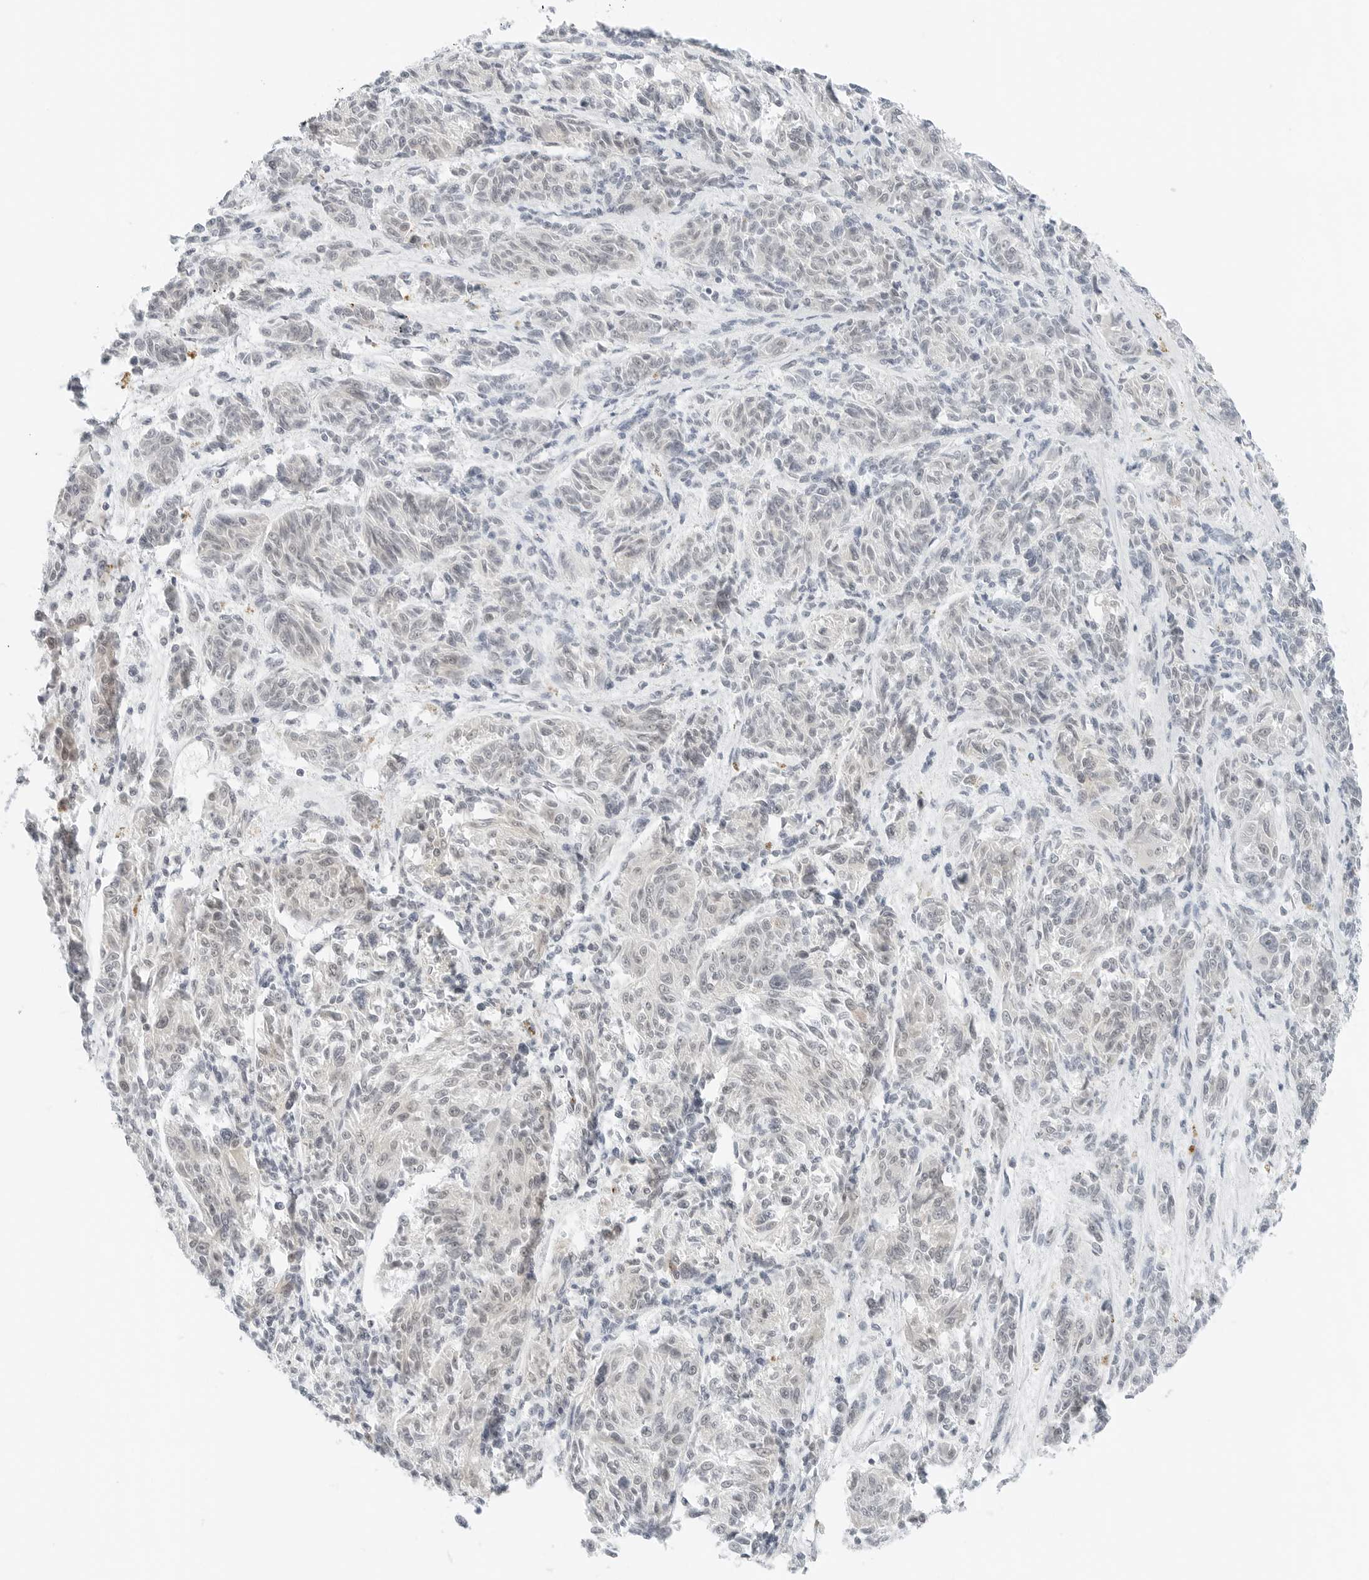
{"staining": {"intensity": "negative", "quantity": "none", "location": "none"}, "tissue": "melanoma", "cell_type": "Tumor cells", "image_type": "cancer", "snomed": [{"axis": "morphology", "description": "Malignant melanoma, NOS"}, {"axis": "topography", "description": "Skin"}], "caption": "Immunohistochemical staining of human melanoma demonstrates no significant staining in tumor cells.", "gene": "CCSAP", "patient": {"sex": "male", "age": 53}}